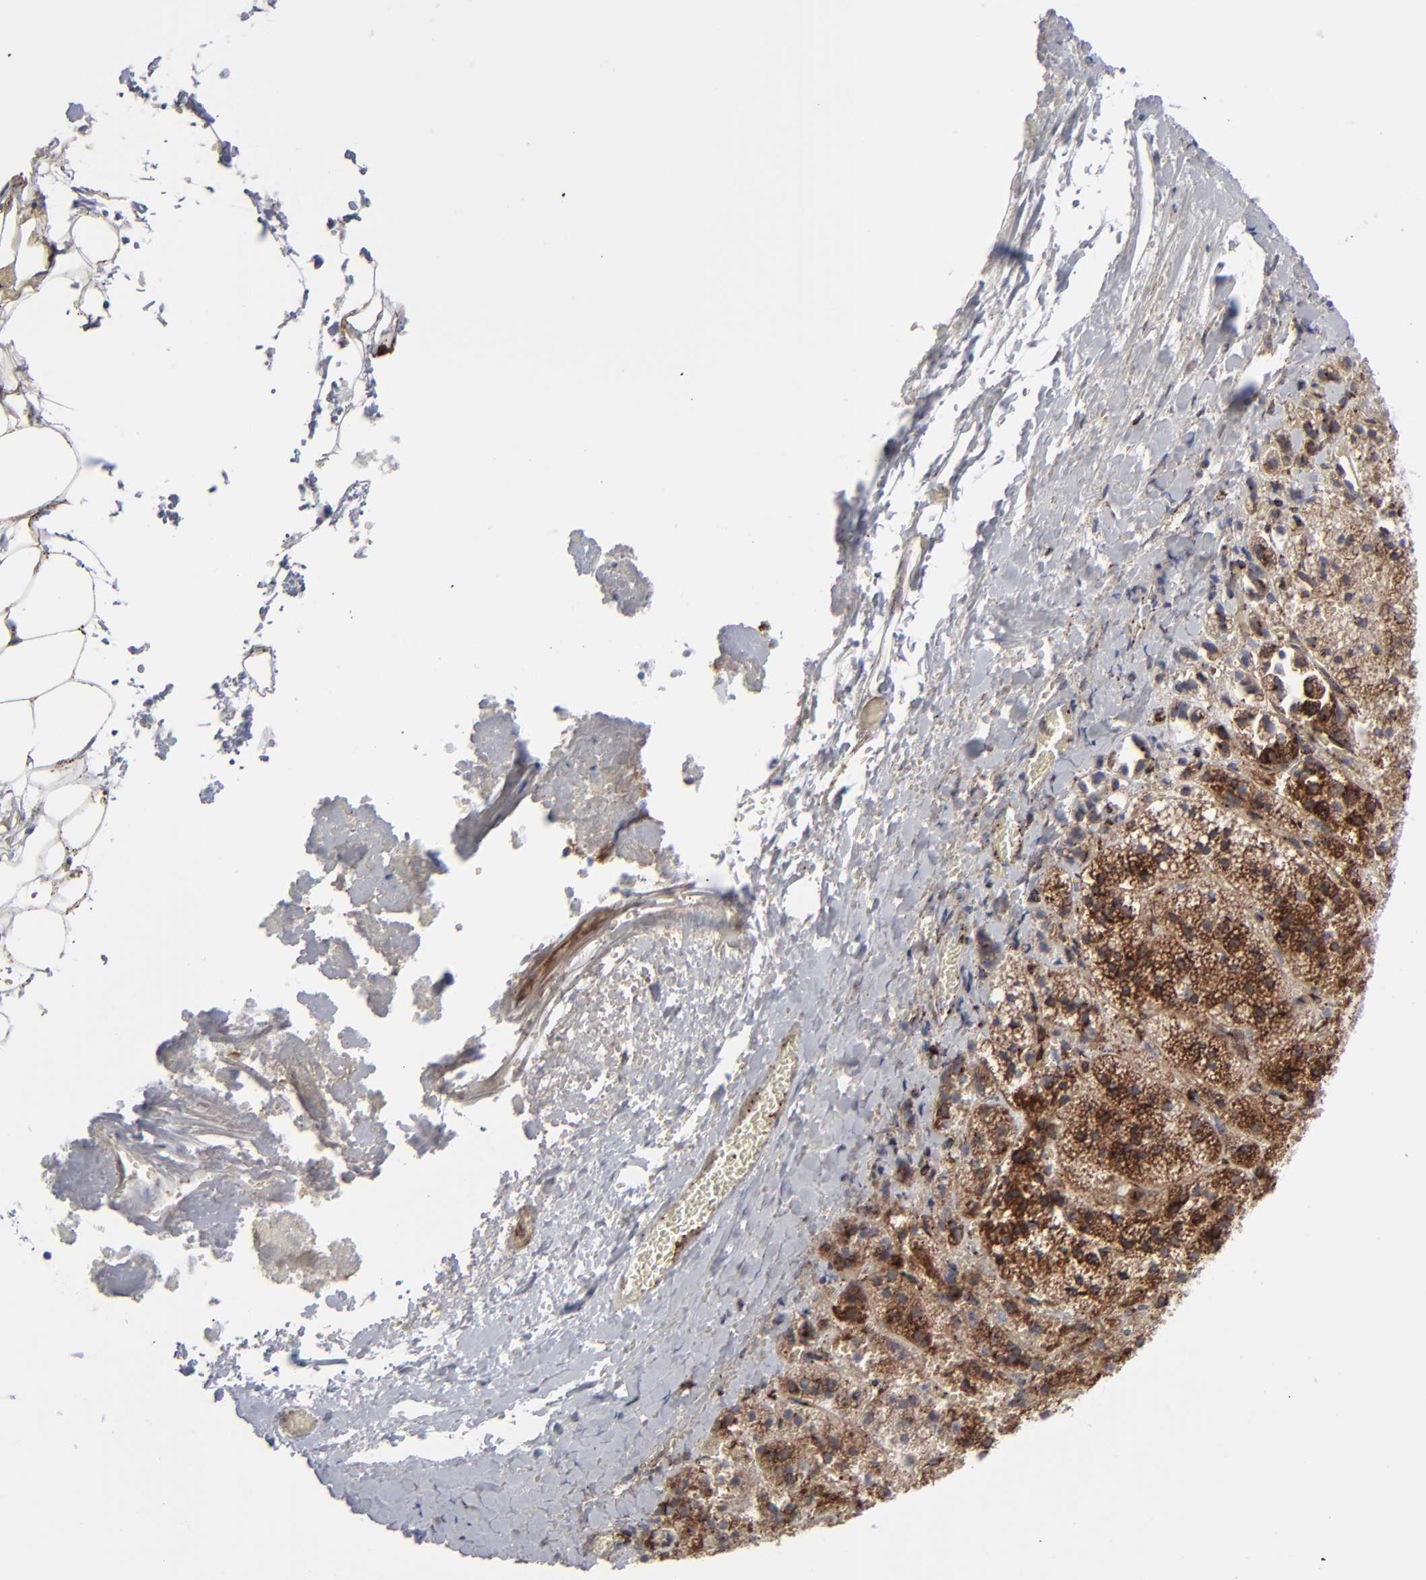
{"staining": {"intensity": "strong", "quantity": ">75%", "location": "cytoplasmic/membranous"}, "tissue": "adrenal gland", "cell_type": "Glandular cells", "image_type": "normal", "snomed": [{"axis": "morphology", "description": "Normal tissue, NOS"}, {"axis": "topography", "description": "Adrenal gland"}], "caption": "Glandular cells reveal strong cytoplasmic/membranous expression in approximately >75% of cells in normal adrenal gland. (brown staining indicates protein expression, while blue staining denotes nuclei).", "gene": "SPARC", "patient": {"sex": "female", "age": 44}}